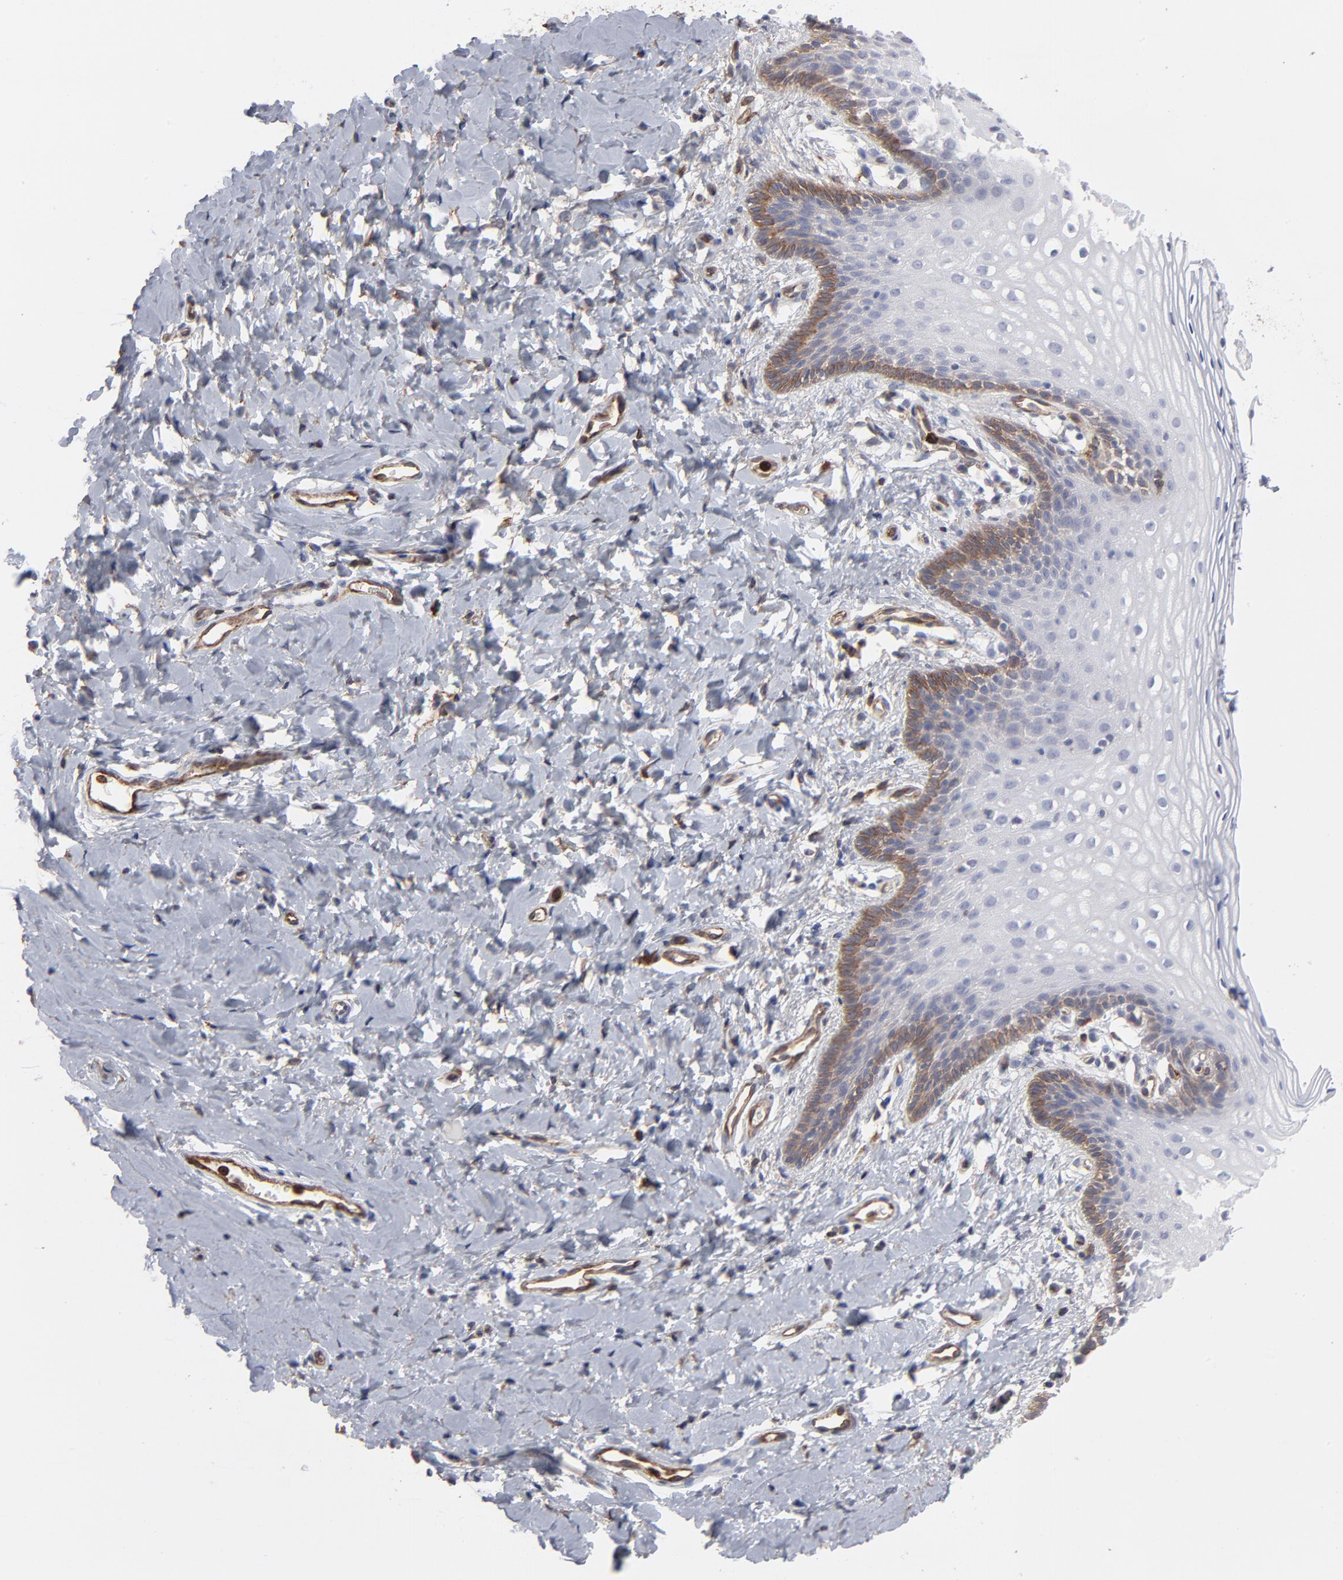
{"staining": {"intensity": "moderate", "quantity": ">75%", "location": "cytoplasmic/membranous"}, "tissue": "vagina", "cell_type": "Squamous epithelial cells", "image_type": "normal", "snomed": [{"axis": "morphology", "description": "Normal tissue, NOS"}, {"axis": "topography", "description": "Vagina"}], "caption": "Approximately >75% of squamous epithelial cells in unremarkable vagina exhibit moderate cytoplasmic/membranous protein expression as visualized by brown immunohistochemical staining.", "gene": "PXN", "patient": {"sex": "female", "age": 55}}